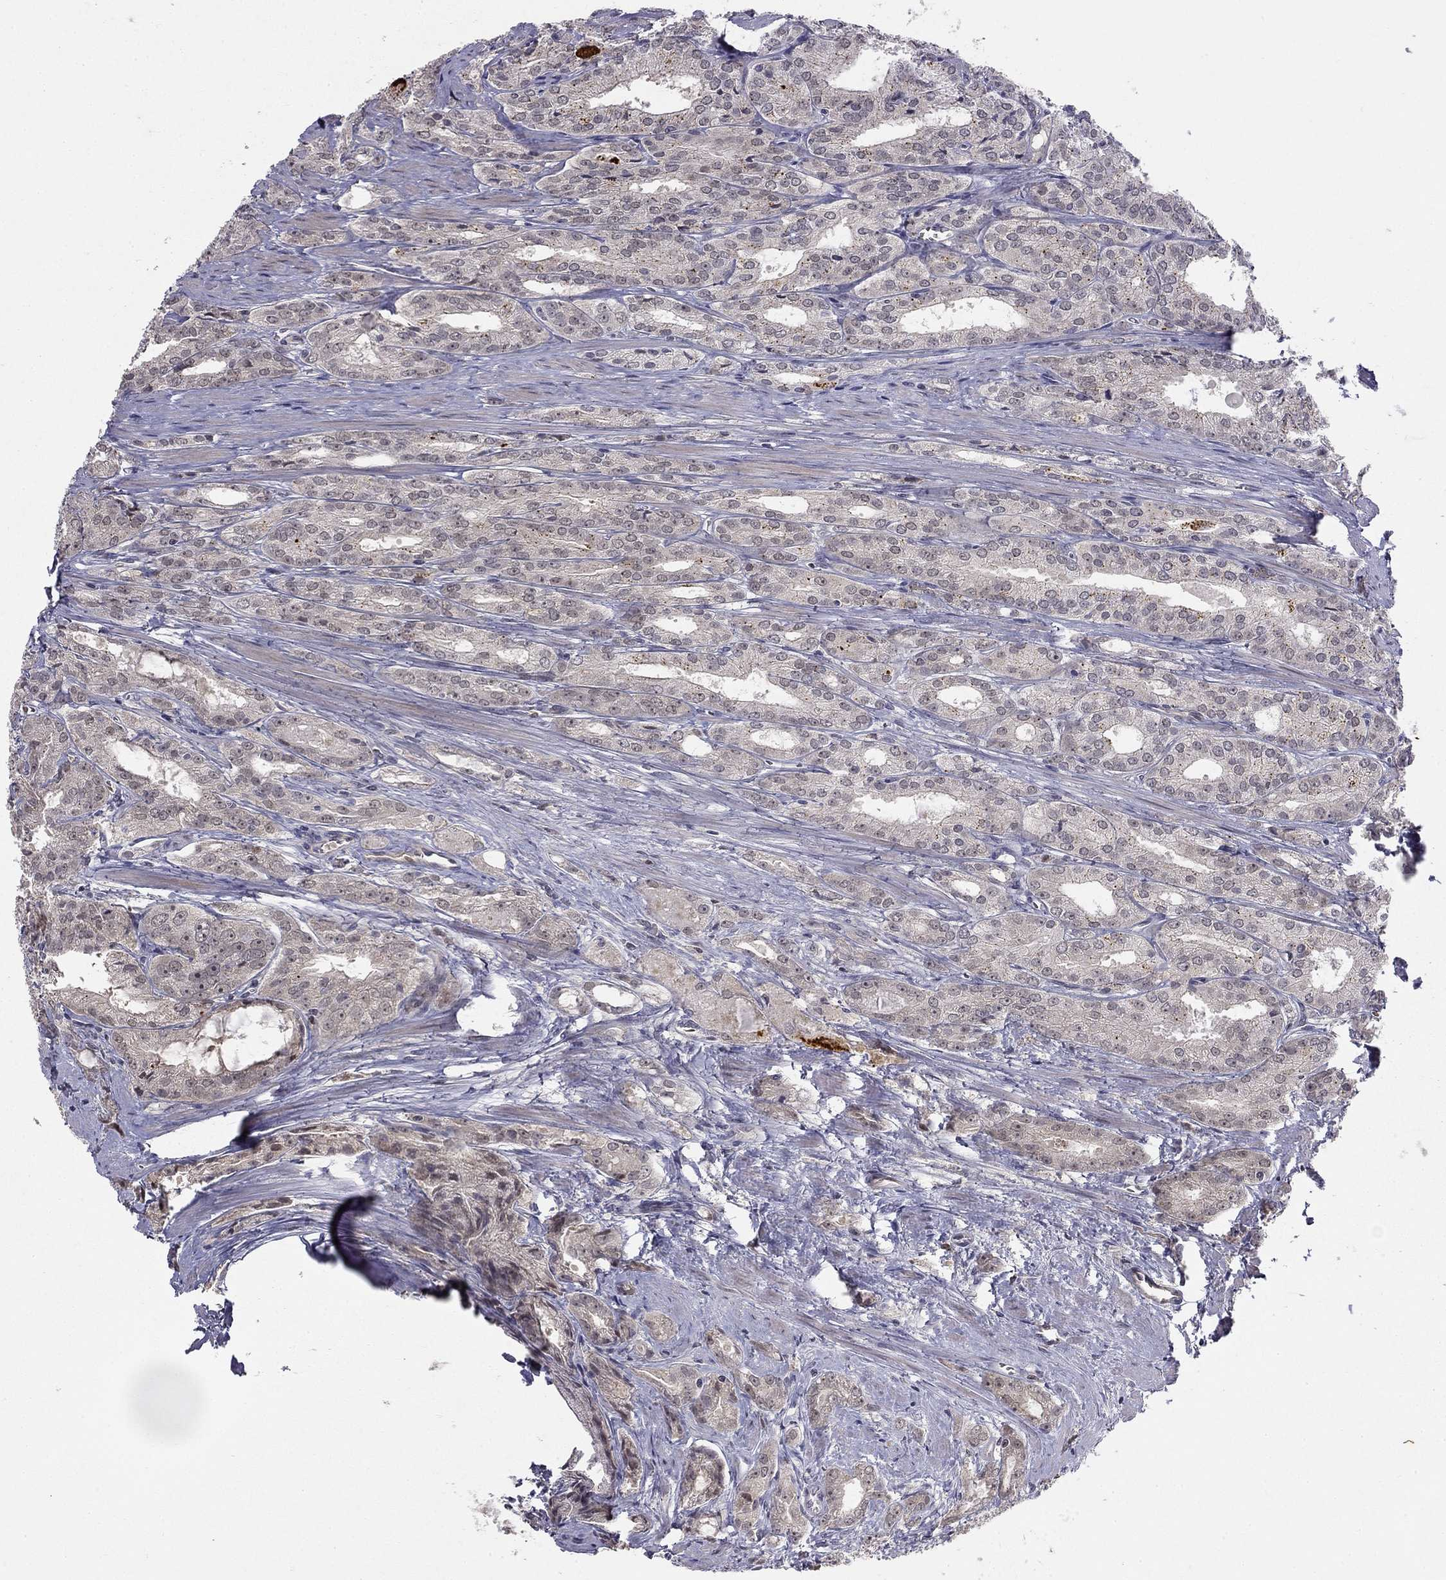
{"staining": {"intensity": "negative", "quantity": "none", "location": "none"}, "tissue": "prostate cancer", "cell_type": "Tumor cells", "image_type": "cancer", "snomed": [{"axis": "morphology", "description": "Adenocarcinoma, NOS"}, {"axis": "morphology", "description": "Adenocarcinoma, High grade"}, {"axis": "topography", "description": "Prostate"}], "caption": "Immunohistochemistry (IHC) histopathology image of human prostate cancer (adenocarcinoma) stained for a protein (brown), which exhibits no positivity in tumor cells.", "gene": "STXBP6", "patient": {"sex": "male", "age": 70}}